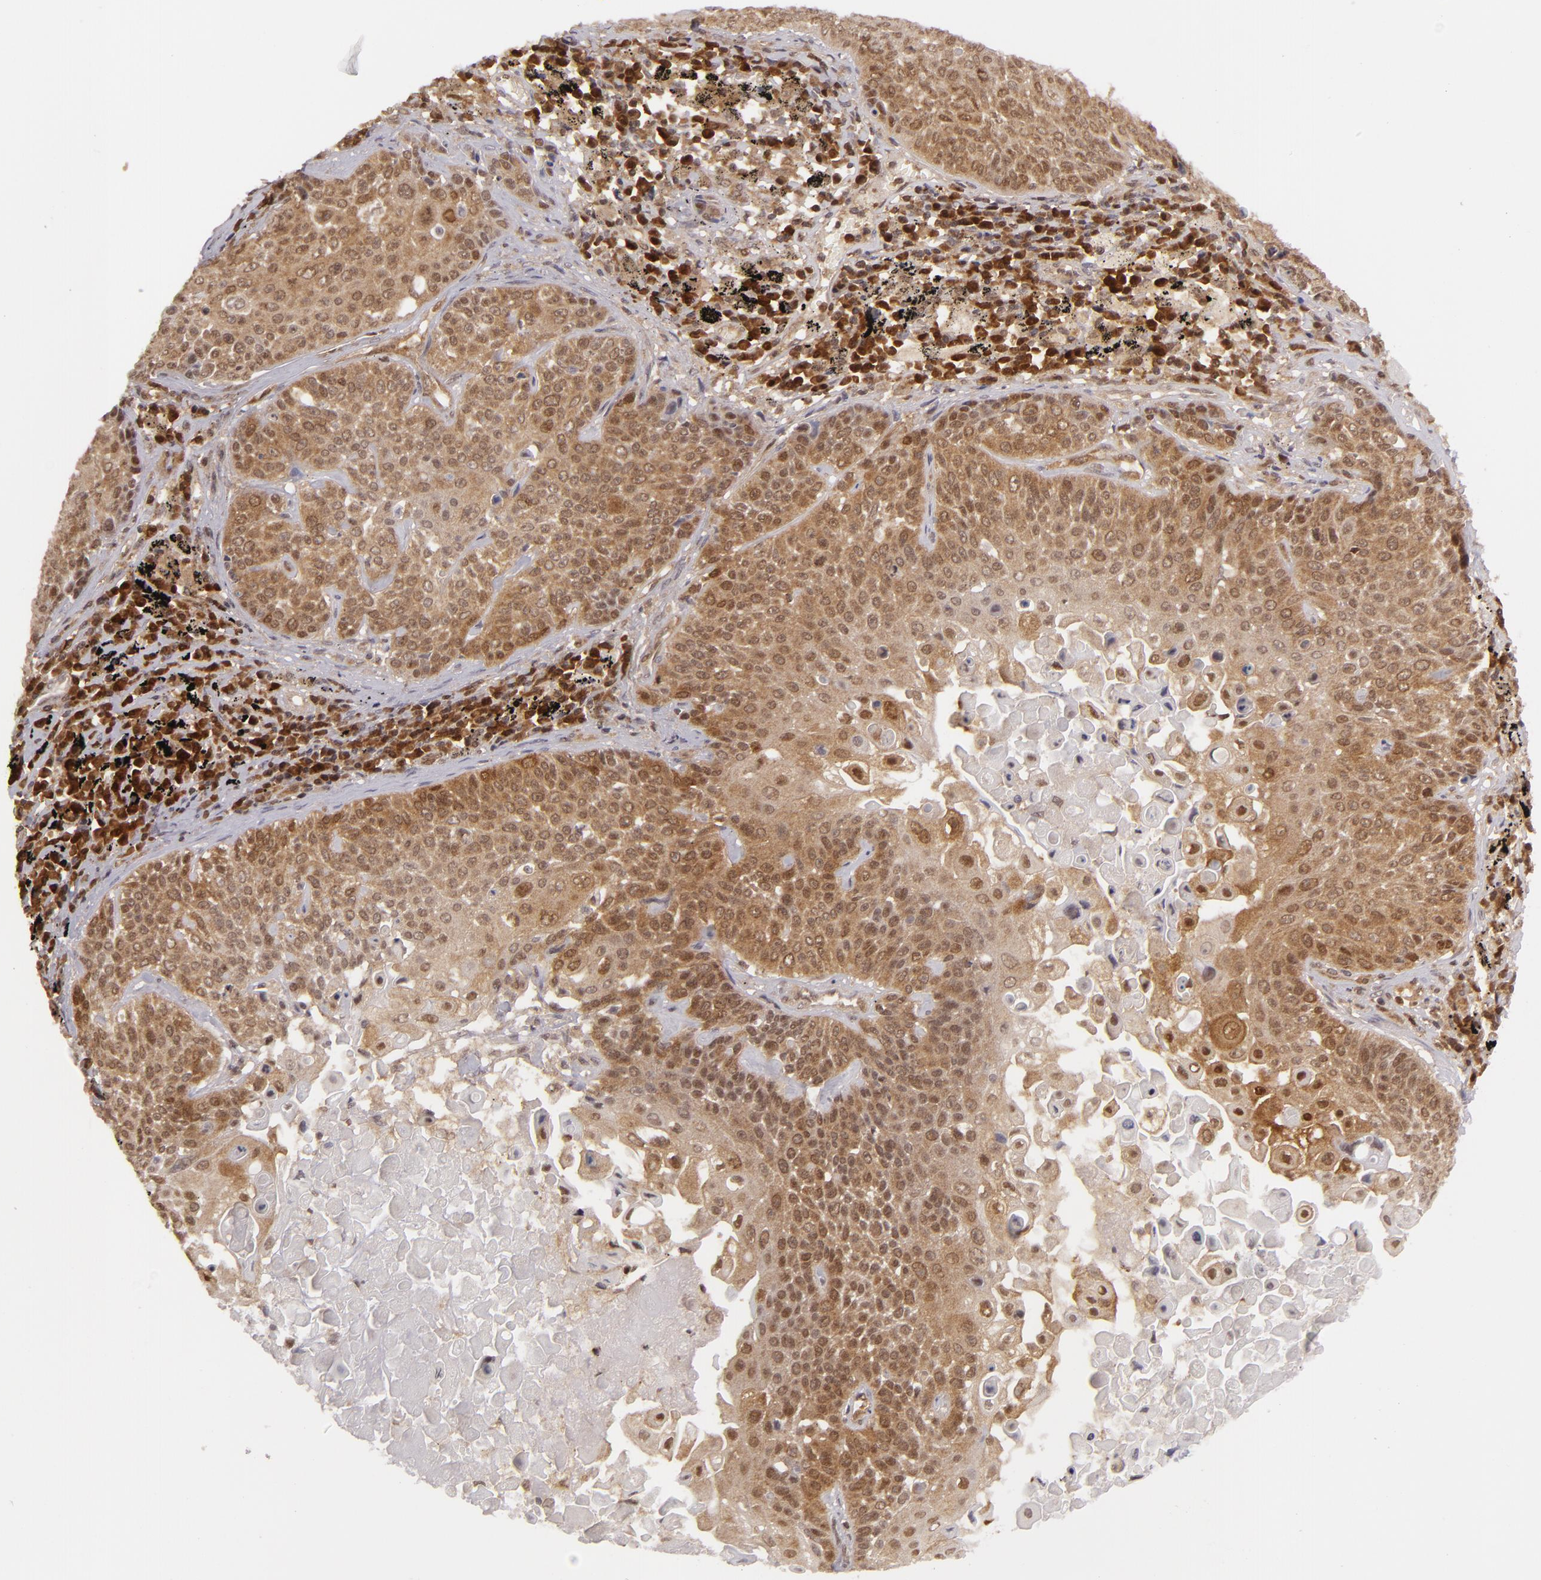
{"staining": {"intensity": "moderate", "quantity": ">75%", "location": "cytoplasmic/membranous,nuclear"}, "tissue": "lung cancer", "cell_type": "Tumor cells", "image_type": "cancer", "snomed": [{"axis": "morphology", "description": "Adenocarcinoma, NOS"}, {"axis": "topography", "description": "Lung"}], "caption": "Approximately >75% of tumor cells in lung adenocarcinoma reveal moderate cytoplasmic/membranous and nuclear protein expression as visualized by brown immunohistochemical staining.", "gene": "ZBTB33", "patient": {"sex": "male", "age": 60}}